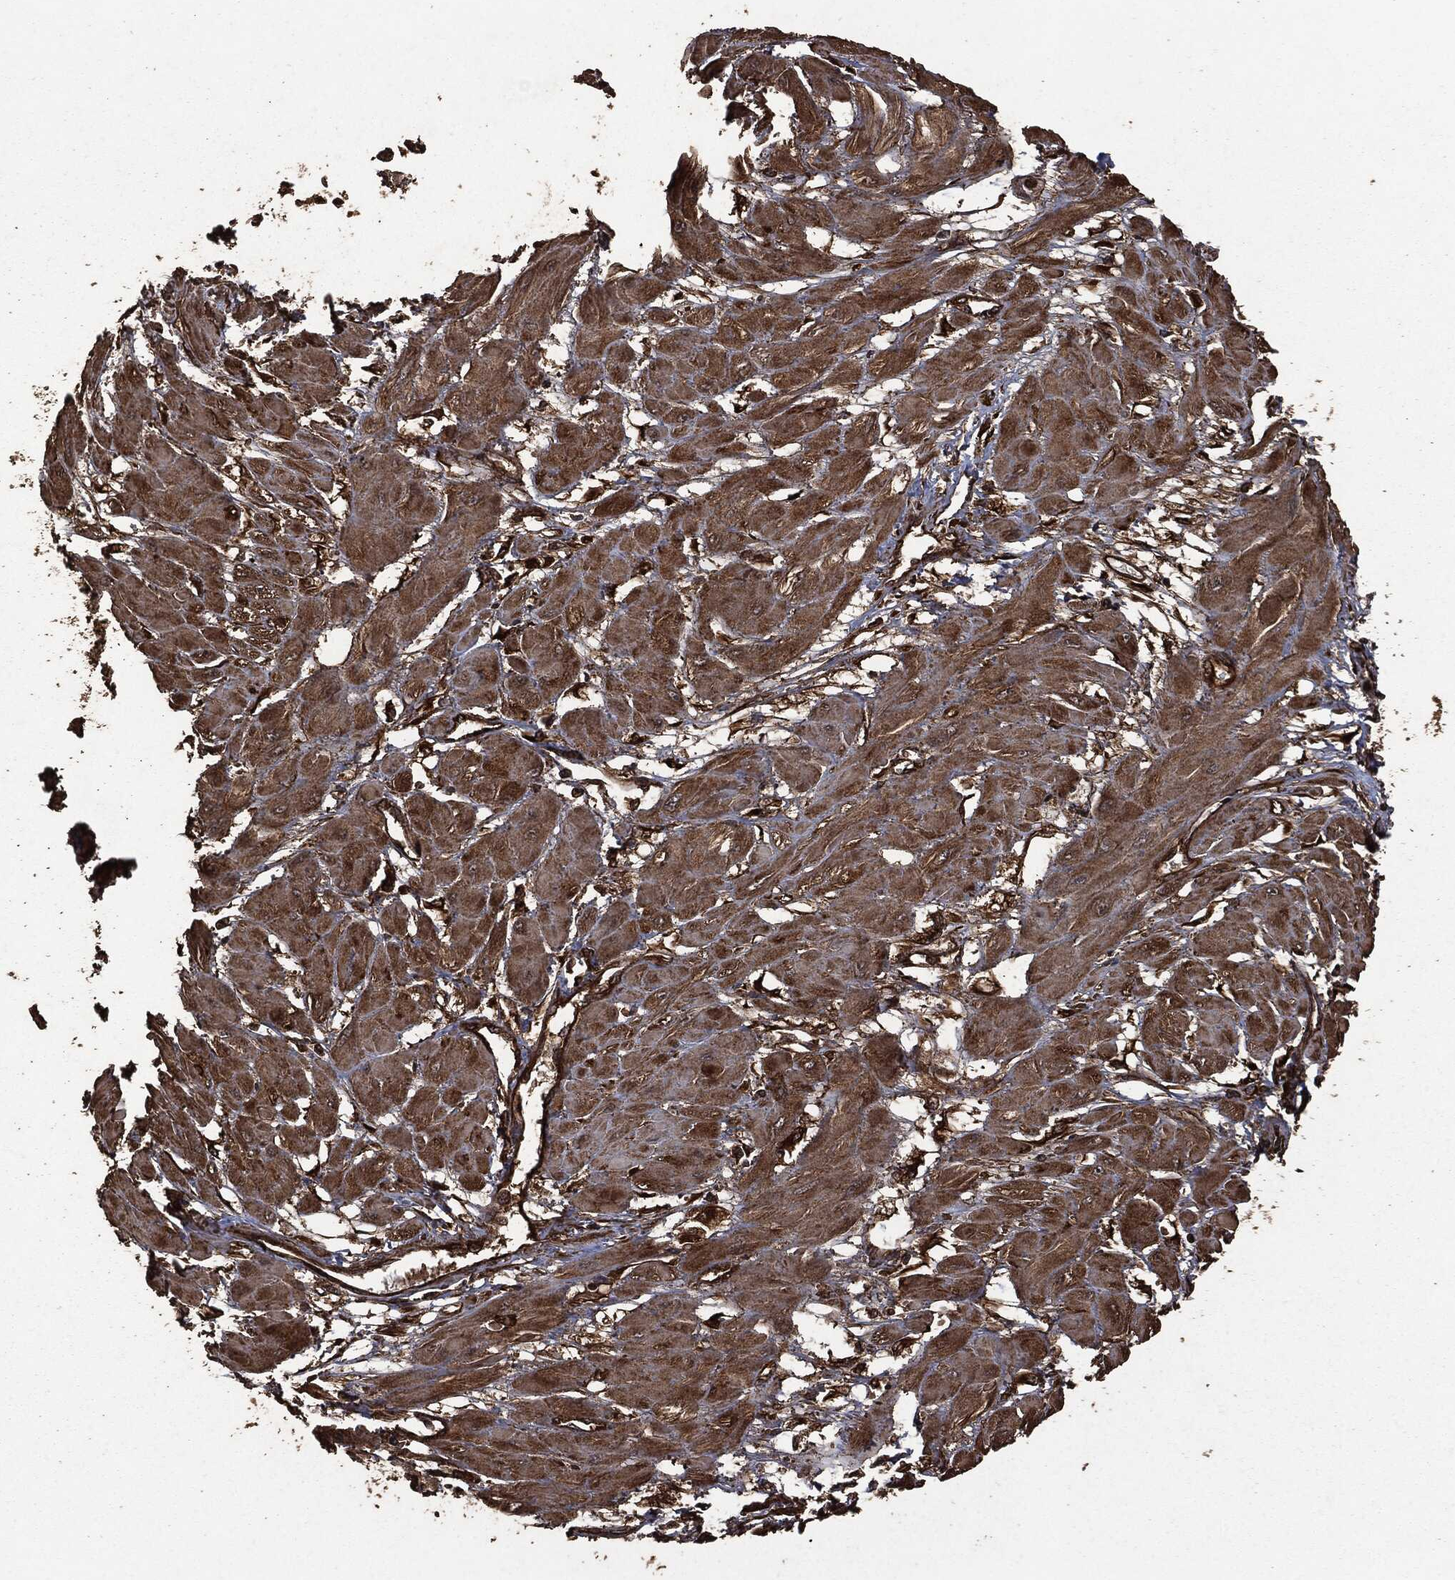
{"staining": {"intensity": "moderate", "quantity": "25%-75%", "location": "cytoplasmic/membranous"}, "tissue": "cervical cancer", "cell_type": "Tumor cells", "image_type": "cancer", "snomed": [{"axis": "morphology", "description": "Squamous cell carcinoma, NOS"}, {"axis": "topography", "description": "Cervix"}], "caption": "IHC image of neoplastic tissue: human squamous cell carcinoma (cervical) stained using immunohistochemistry (IHC) reveals medium levels of moderate protein expression localized specifically in the cytoplasmic/membranous of tumor cells, appearing as a cytoplasmic/membranous brown color.", "gene": "HRAS", "patient": {"sex": "female", "age": 34}}